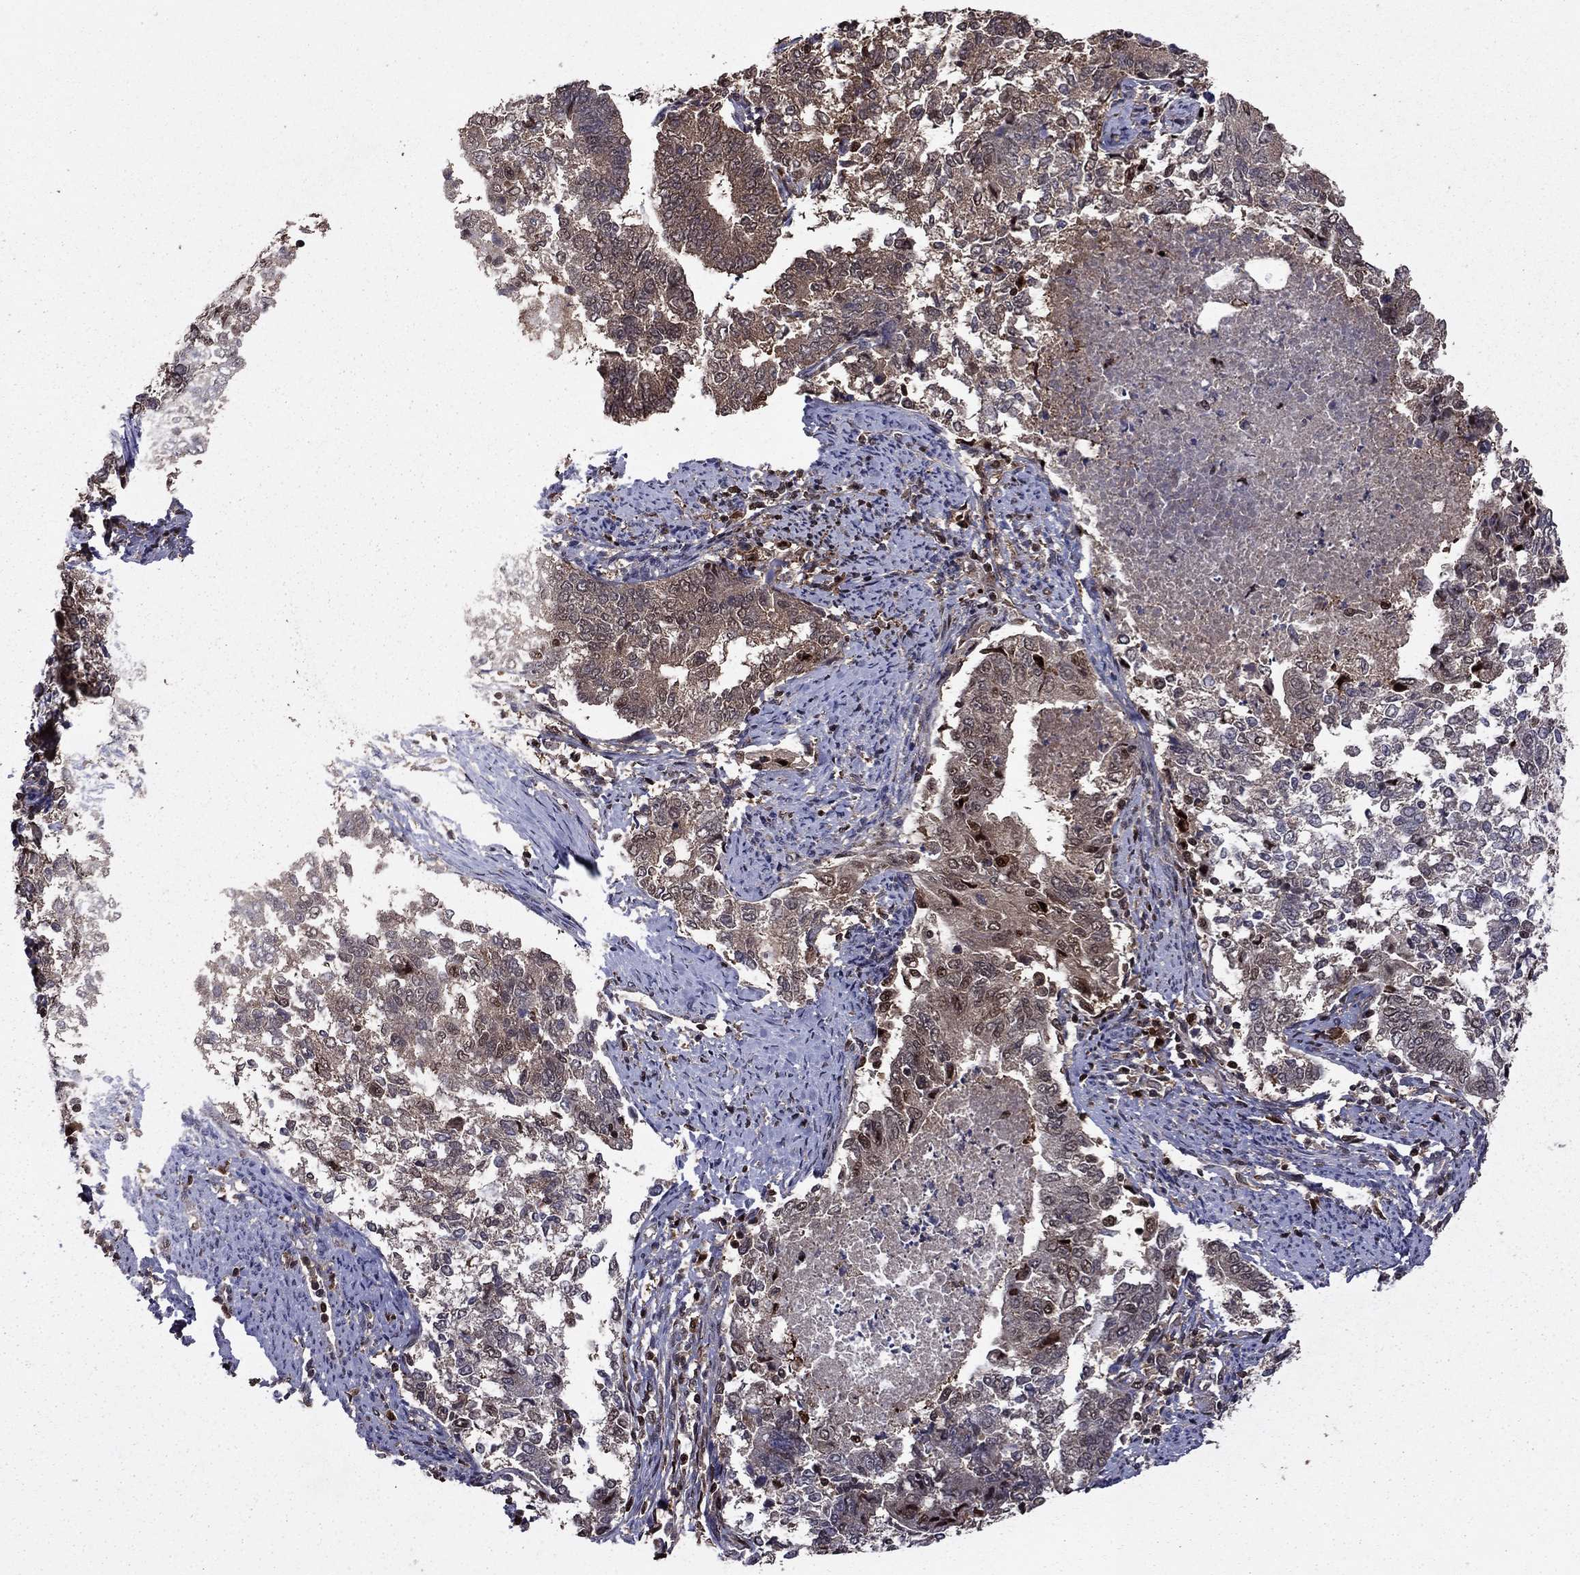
{"staining": {"intensity": "moderate", "quantity": "<25%", "location": "cytoplasmic/membranous,nuclear"}, "tissue": "endometrial cancer", "cell_type": "Tumor cells", "image_type": "cancer", "snomed": [{"axis": "morphology", "description": "Adenocarcinoma, NOS"}, {"axis": "topography", "description": "Endometrium"}], "caption": "About <25% of tumor cells in human endometrial cancer demonstrate moderate cytoplasmic/membranous and nuclear protein positivity as visualized by brown immunohistochemical staining.", "gene": "APPBP2", "patient": {"sex": "female", "age": 65}}